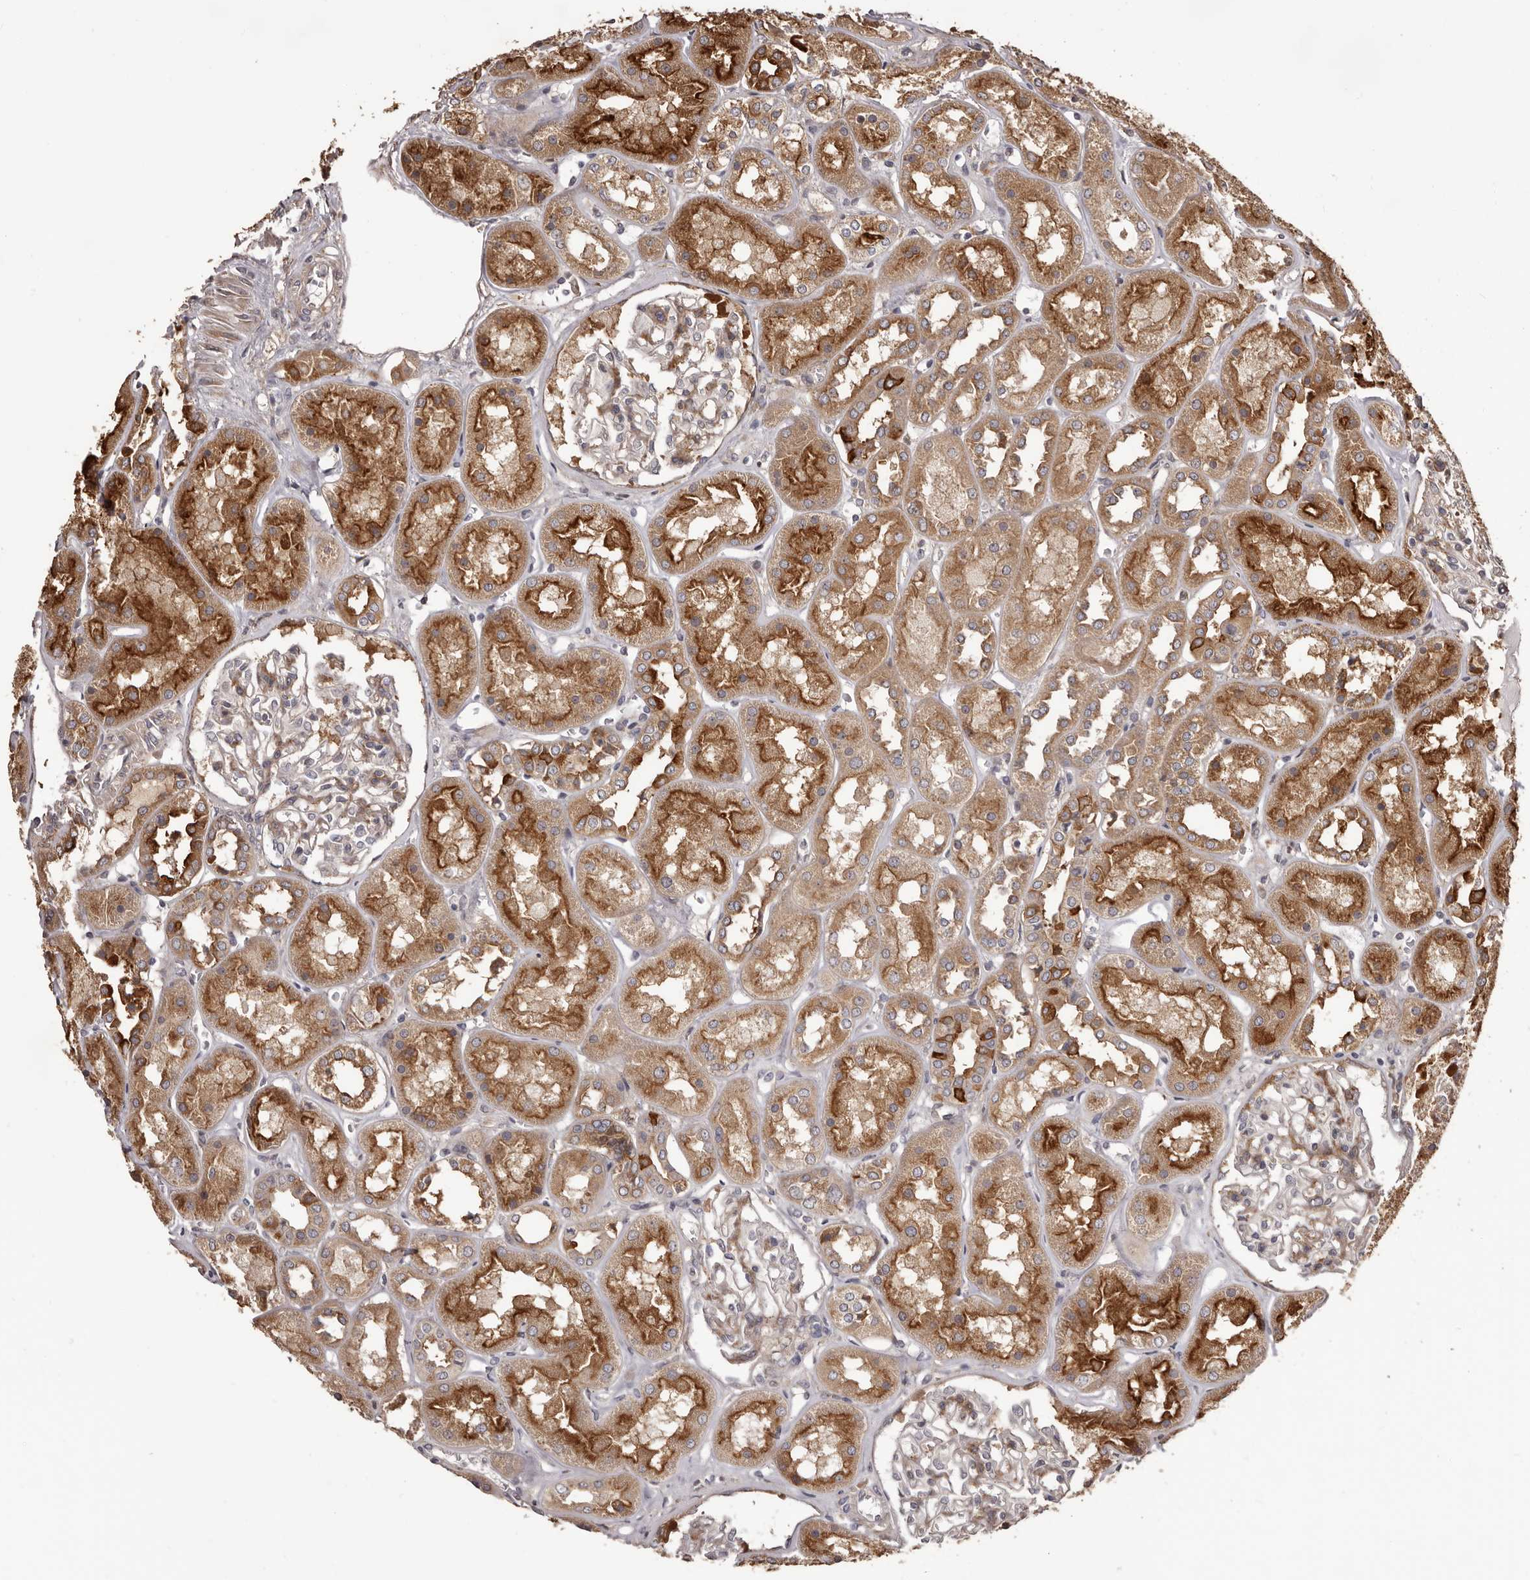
{"staining": {"intensity": "weak", "quantity": "<25%", "location": "cytoplasmic/membranous"}, "tissue": "kidney", "cell_type": "Cells in glomeruli", "image_type": "normal", "snomed": [{"axis": "morphology", "description": "Normal tissue, NOS"}, {"axis": "topography", "description": "Kidney"}], "caption": "An immunohistochemistry histopathology image of normal kidney is shown. There is no staining in cells in glomeruli of kidney.", "gene": "ZCCHC7", "patient": {"sex": "male", "age": 70}}